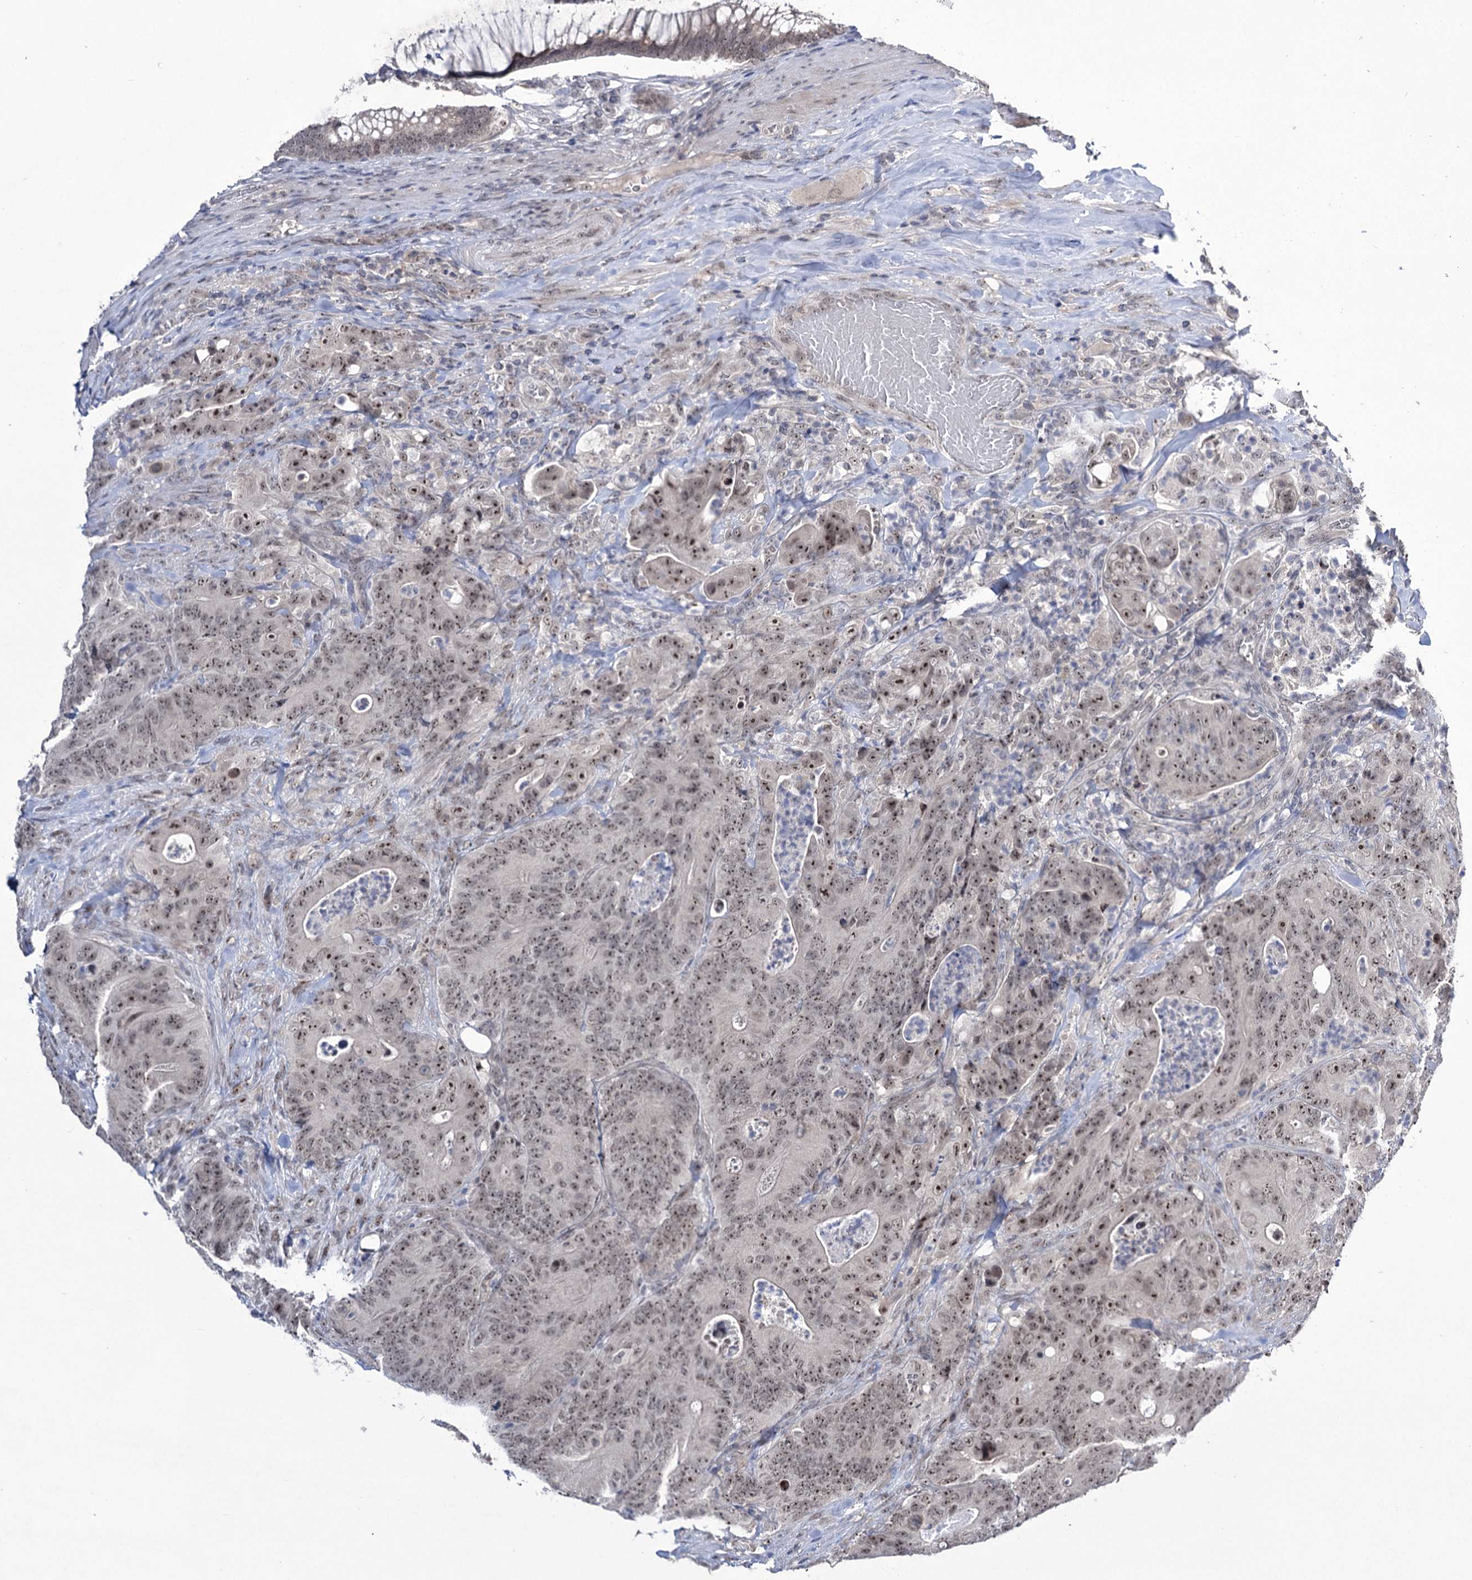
{"staining": {"intensity": "moderate", "quantity": ">75%", "location": "nuclear"}, "tissue": "colorectal cancer", "cell_type": "Tumor cells", "image_type": "cancer", "snomed": [{"axis": "morphology", "description": "Normal tissue, NOS"}, {"axis": "topography", "description": "Colon"}], "caption": "Tumor cells exhibit medium levels of moderate nuclear expression in about >75% of cells in colorectal cancer.", "gene": "VGLL4", "patient": {"sex": "female", "age": 82}}